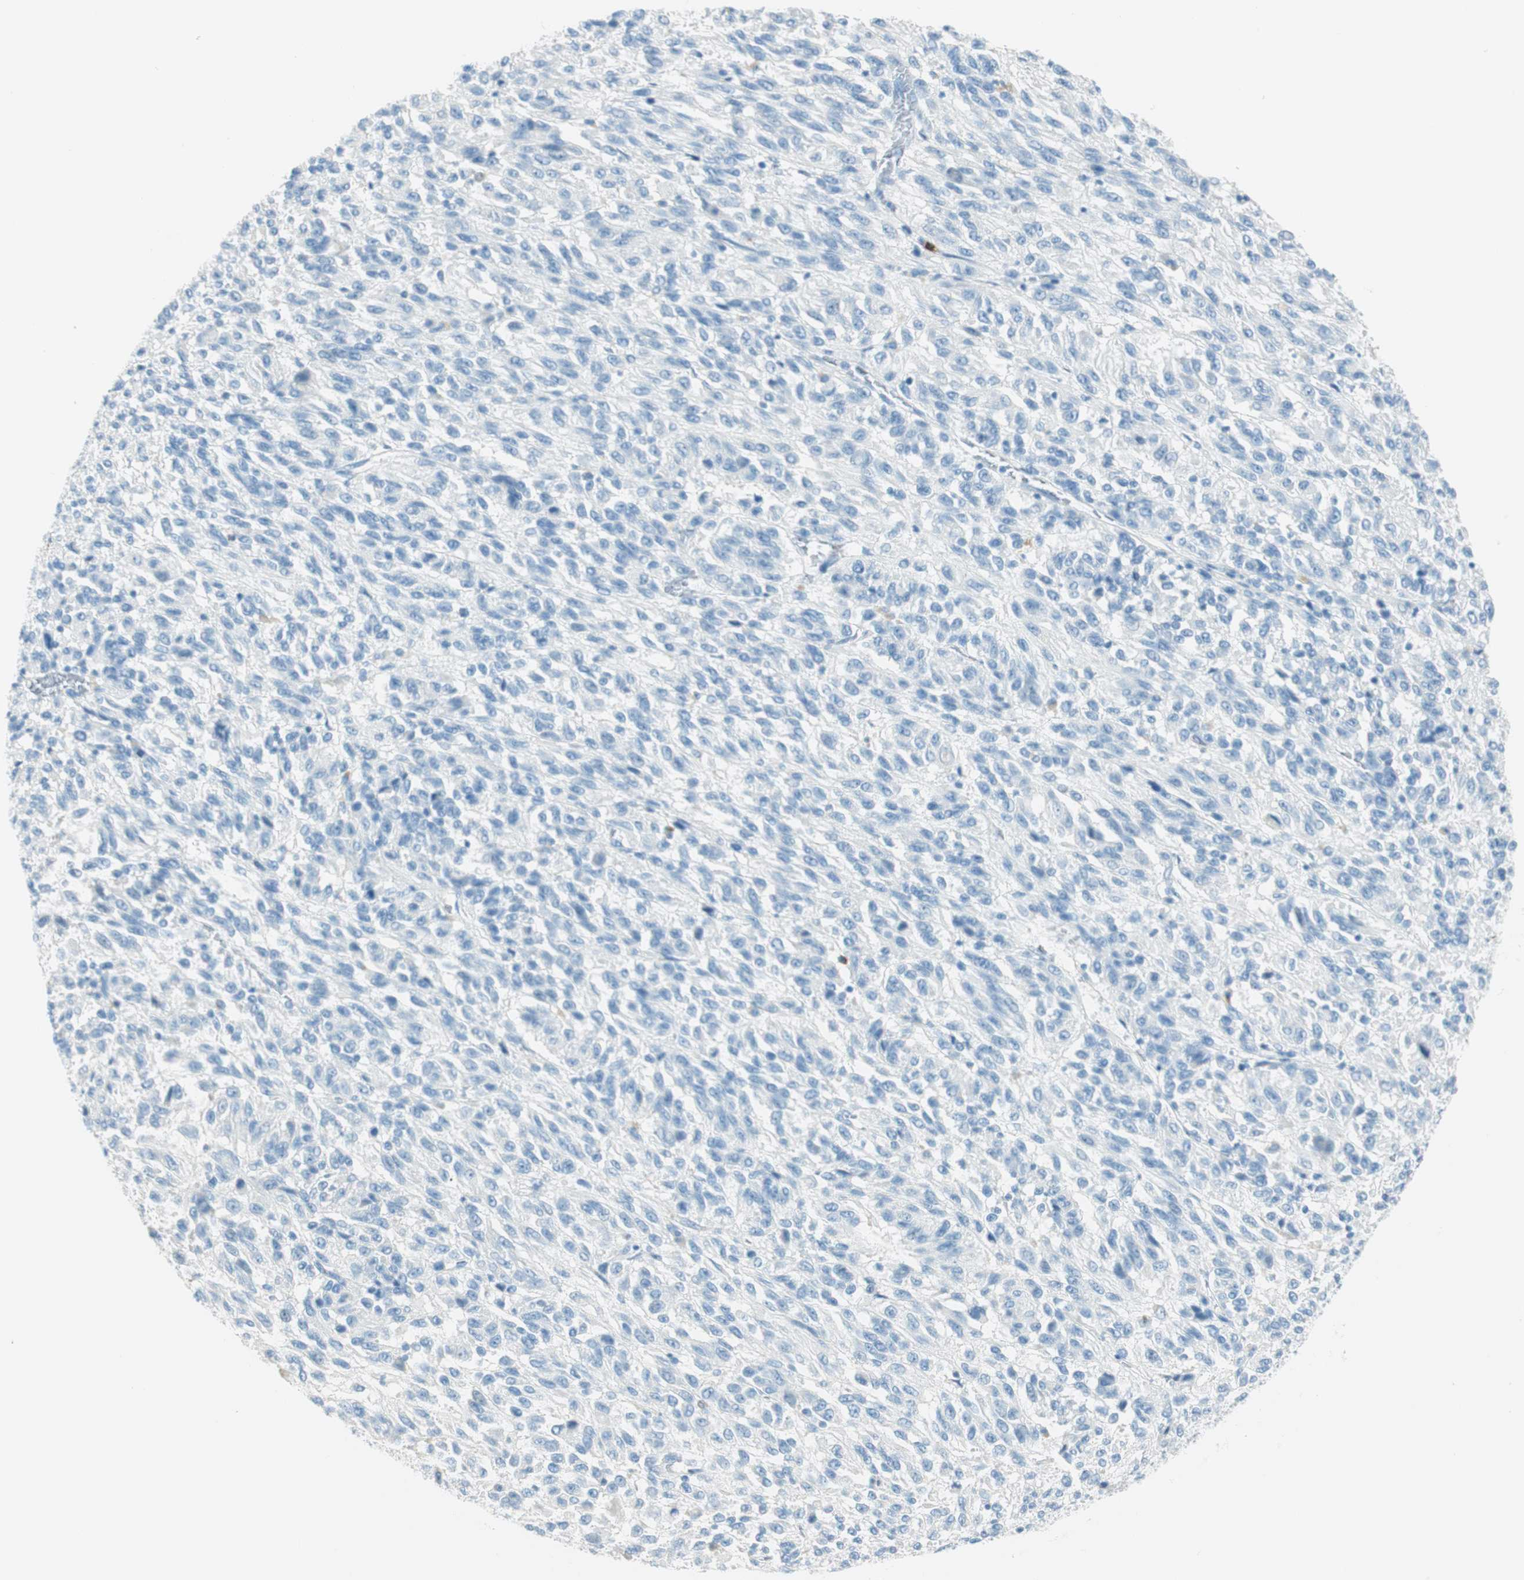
{"staining": {"intensity": "negative", "quantity": "none", "location": "none"}, "tissue": "melanoma", "cell_type": "Tumor cells", "image_type": "cancer", "snomed": [{"axis": "morphology", "description": "Malignant melanoma, Metastatic site"}, {"axis": "topography", "description": "Lung"}], "caption": "The histopathology image demonstrates no staining of tumor cells in malignant melanoma (metastatic site).", "gene": "TNFRSF13C", "patient": {"sex": "male", "age": 64}}